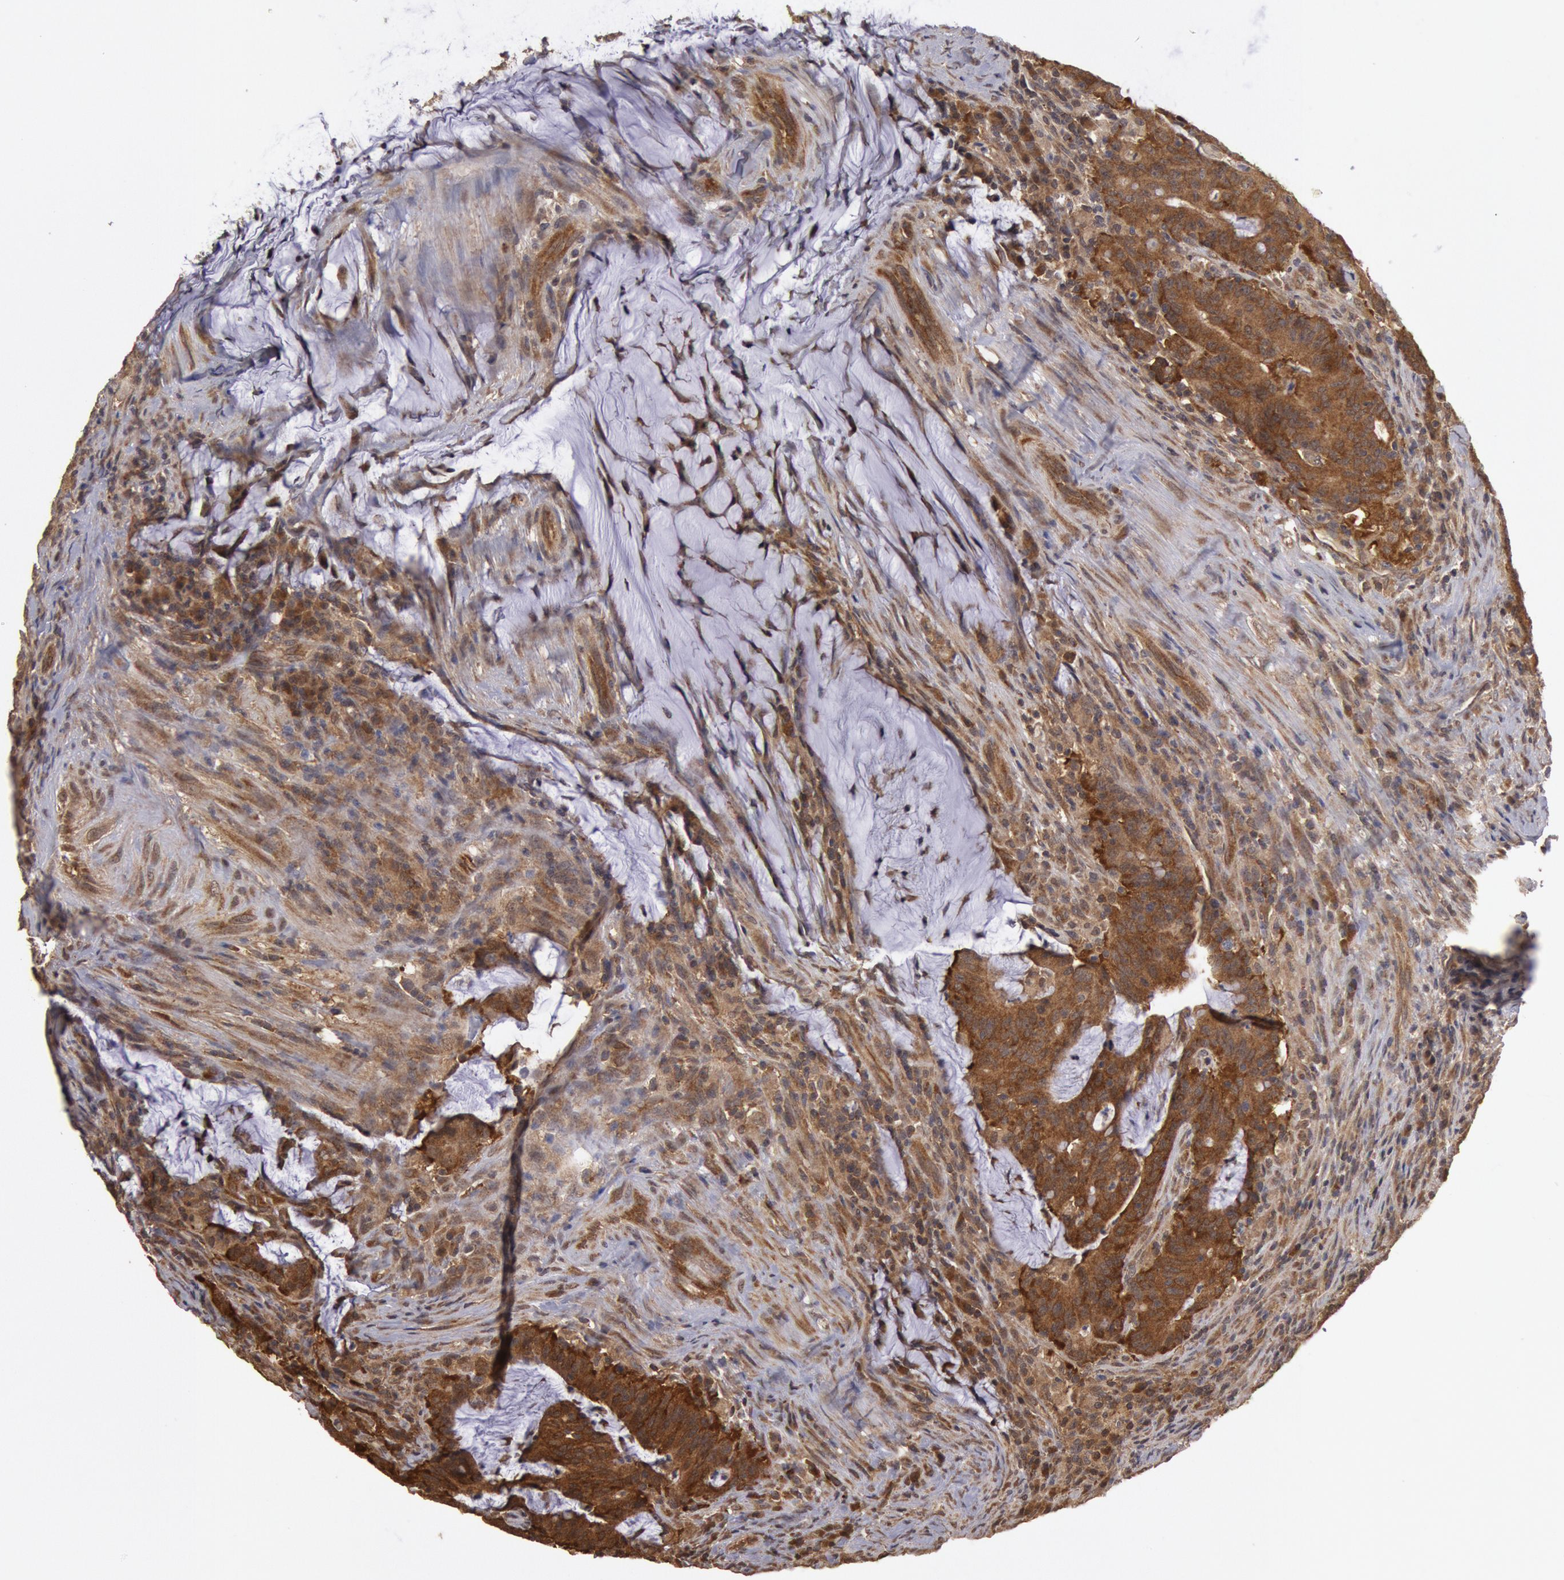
{"staining": {"intensity": "moderate", "quantity": ">75%", "location": "cytoplasmic/membranous"}, "tissue": "colorectal cancer", "cell_type": "Tumor cells", "image_type": "cancer", "snomed": [{"axis": "morphology", "description": "Adenocarcinoma, NOS"}, {"axis": "topography", "description": "Colon"}], "caption": "Immunohistochemical staining of colorectal adenocarcinoma exhibits medium levels of moderate cytoplasmic/membranous staining in approximately >75% of tumor cells.", "gene": "USP14", "patient": {"sex": "male", "age": 54}}